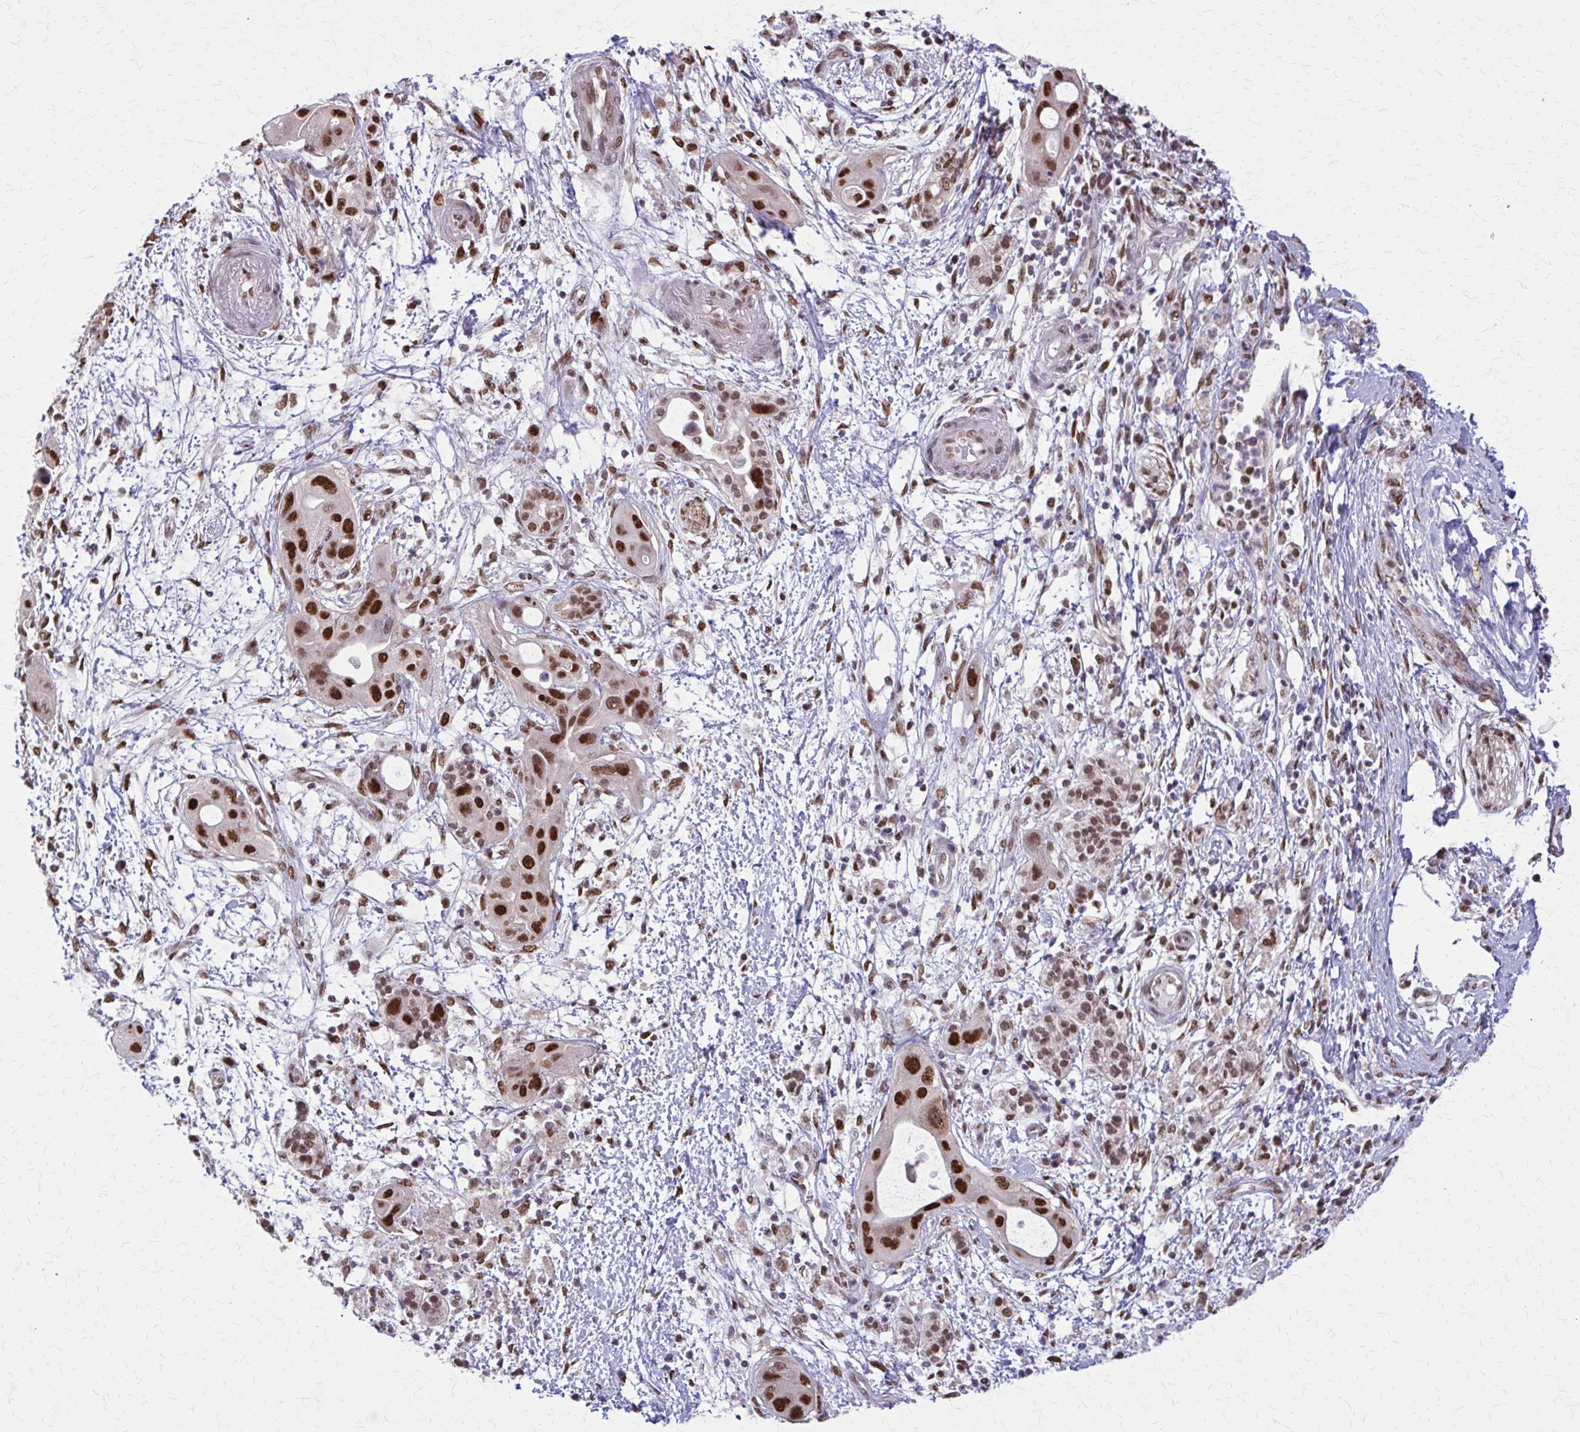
{"staining": {"intensity": "strong", "quantity": ">75%", "location": "nuclear"}, "tissue": "pancreatic cancer", "cell_type": "Tumor cells", "image_type": "cancer", "snomed": [{"axis": "morphology", "description": "Adenocarcinoma, NOS"}, {"axis": "topography", "description": "Pancreas"}], "caption": "Brown immunohistochemical staining in adenocarcinoma (pancreatic) exhibits strong nuclear expression in approximately >75% of tumor cells.", "gene": "TTF1", "patient": {"sex": "male", "age": 68}}